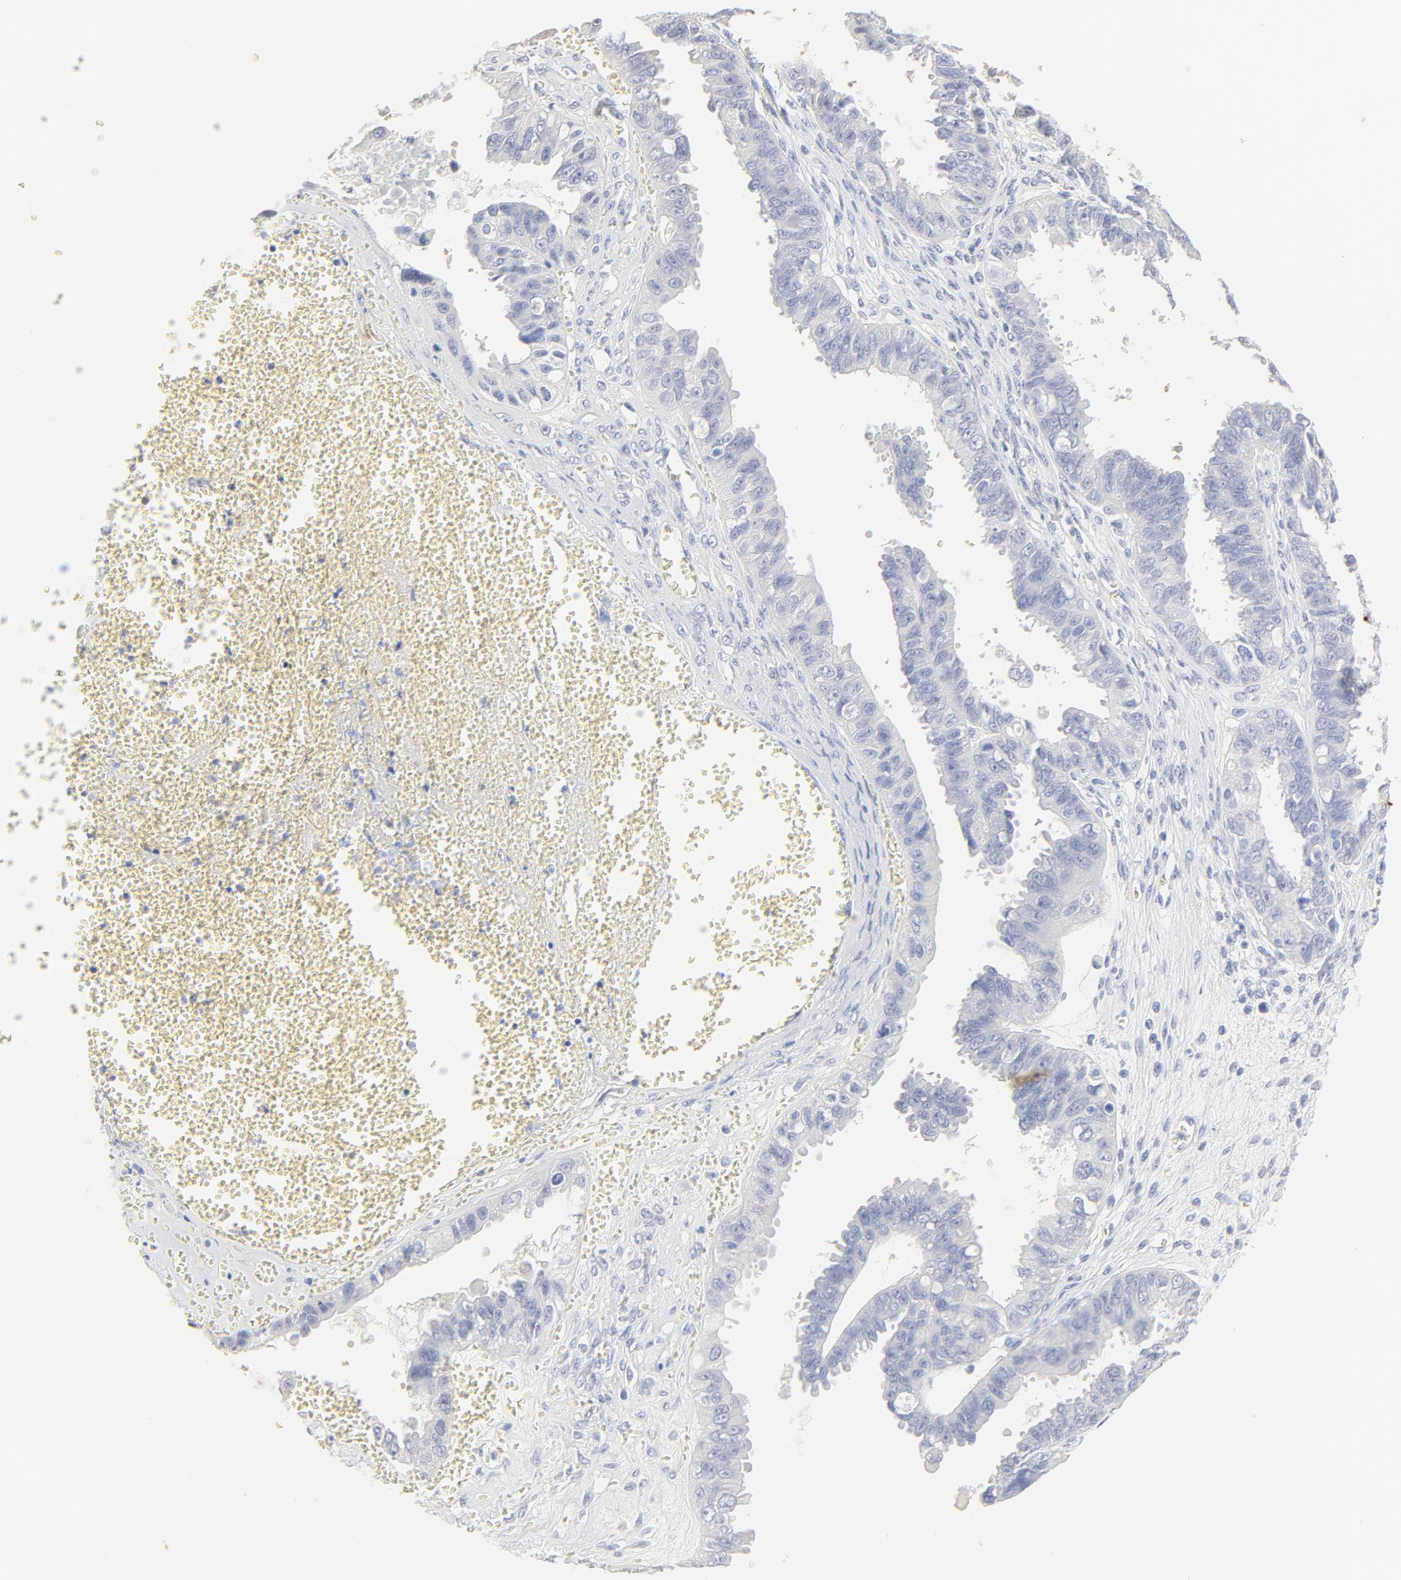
{"staining": {"intensity": "negative", "quantity": "none", "location": "none"}, "tissue": "ovarian cancer", "cell_type": "Tumor cells", "image_type": "cancer", "snomed": [{"axis": "morphology", "description": "Carcinoma, endometroid"}, {"axis": "topography", "description": "Ovary"}], "caption": "A high-resolution photomicrograph shows immunohistochemistry (IHC) staining of ovarian endometroid carcinoma, which exhibits no significant staining in tumor cells. The staining is performed using DAB brown chromogen with nuclei counter-stained in using hematoxylin.", "gene": "FCGBP", "patient": {"sex": "female", "age": 85}}